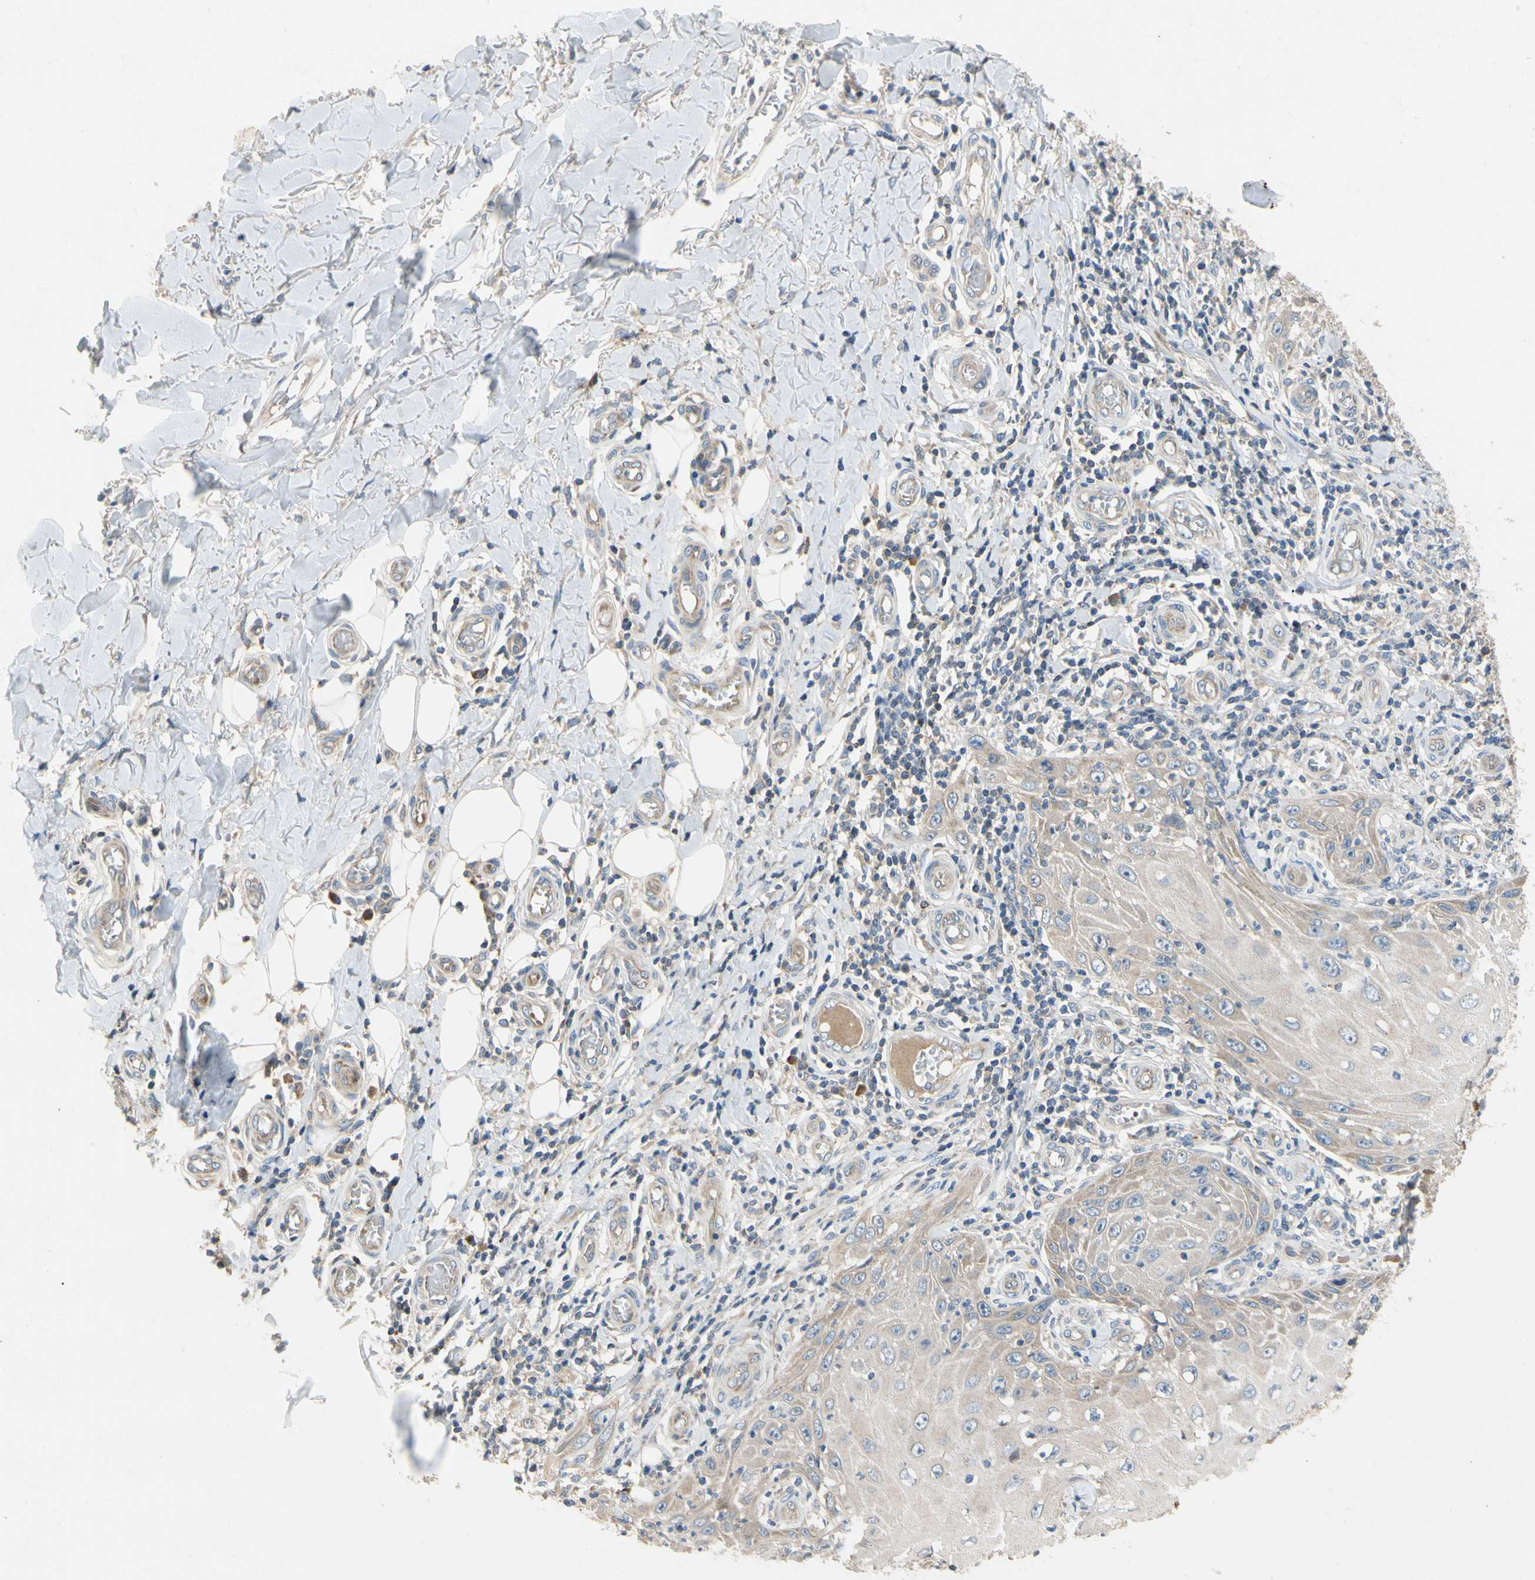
{"staining": {"intensity": "weak", "quantity": "<25%", "location": "cytoplasmic/membranous"}, "tissue": "skin cancer", "cell_type": "Tumor cells", "image_type": "cancer", "snomed": [{"axis": "morphology", "description": "Squamous cell carcinoma, NOS"}, {"axis": "topography", "description": "Skin"}], "caption": "High power microscopy image of an immunohistochemistry micrograph of skin cancer (squamous cell carcinoma), revealing no significant expression in tumor cells. (IHC, brightfield microscopy, high magnification).", "gene": "KLHDC8B", "patient": {"sex": "female", "age": 73}}